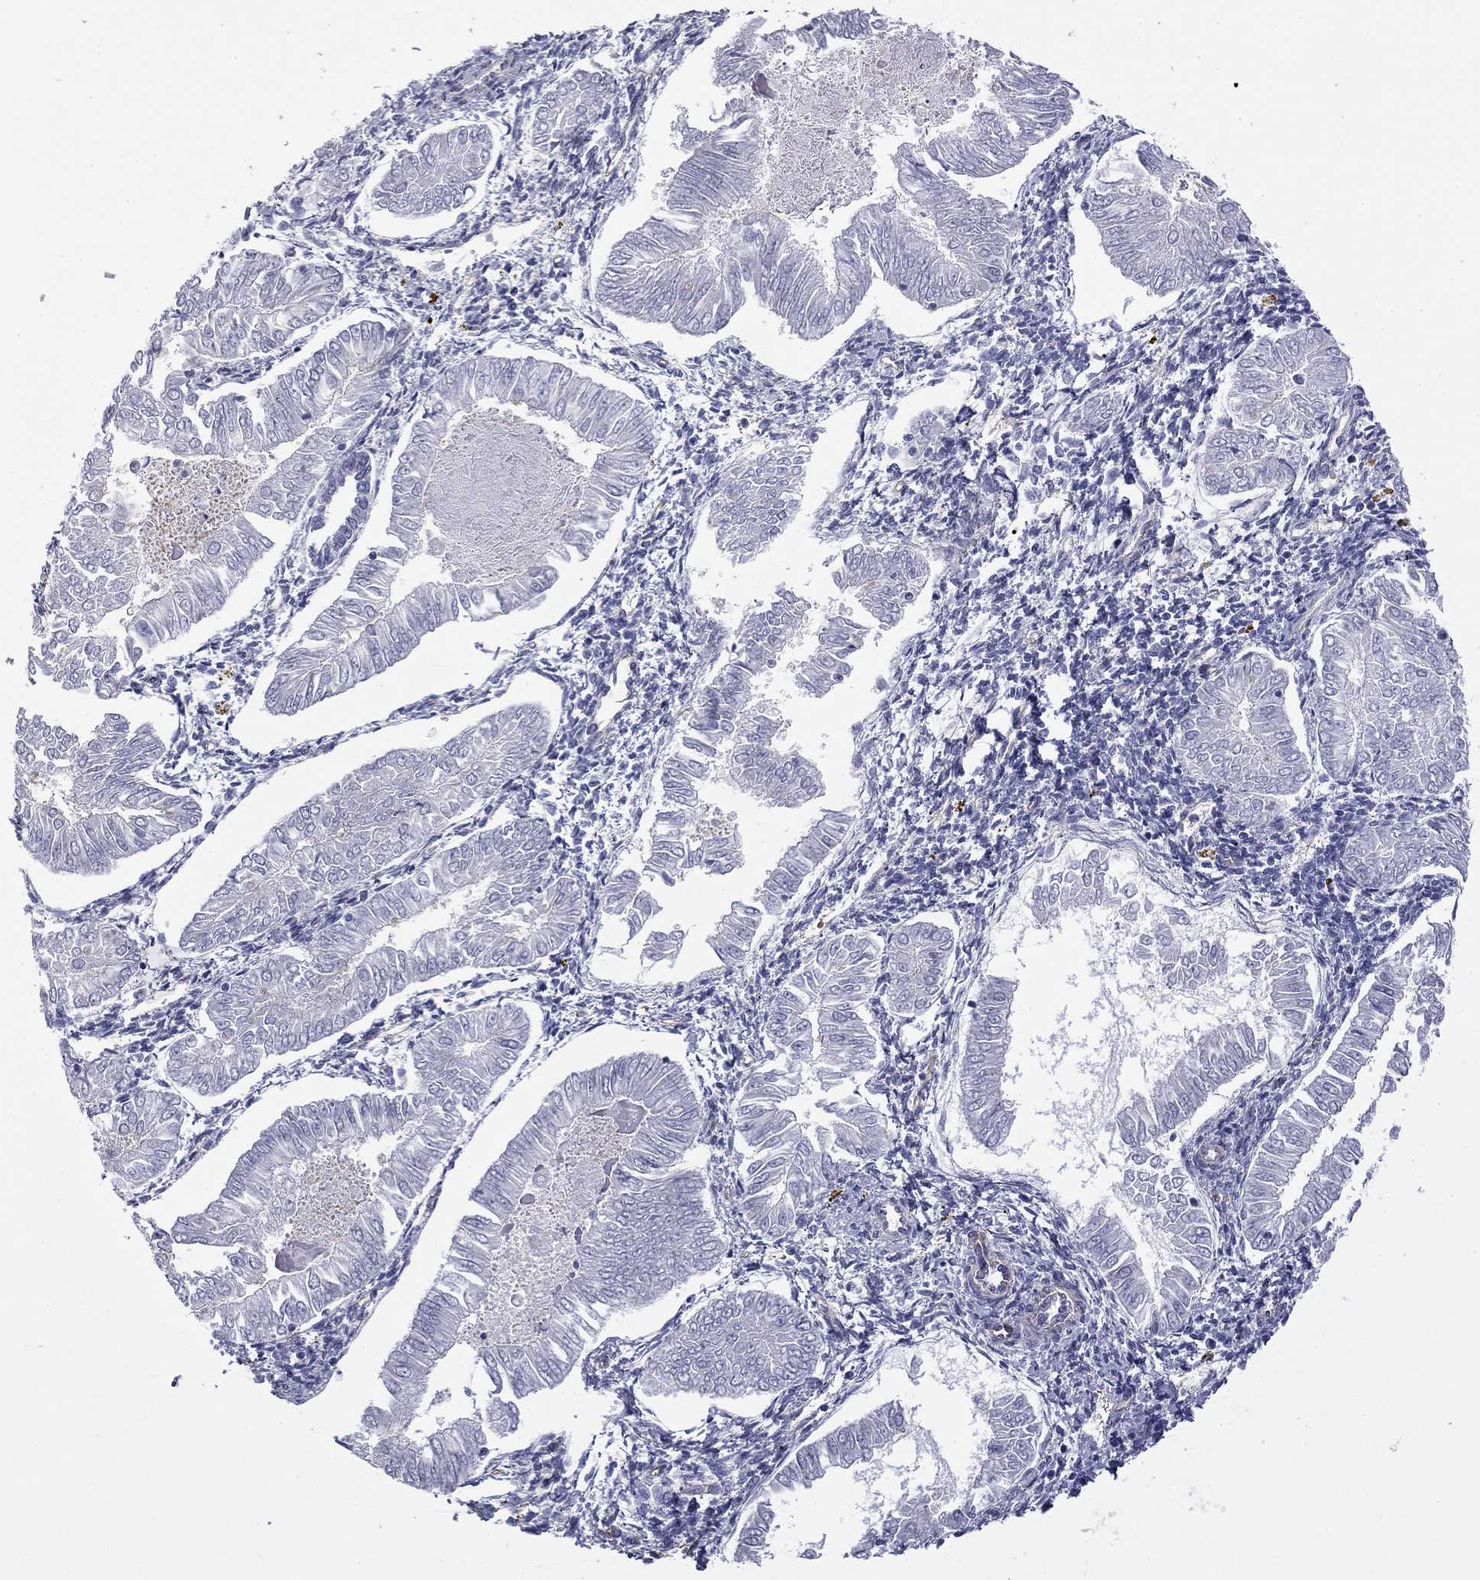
{"staining": {"intensity": "negative", "quantity": "none", "location": "none"}, "tissue": "endometrial cancer", "cell_type": "Tumor cells", "image_type": "cancer", "snomed": [{"axis": "morphology", "description": "Adenocarcinoma, NOS"}, {"axis": "topography", "description": "Endometrium"}], "caption": "Human endometrial cancer (adenocarcinoma) stained for a protein using IHC reveals no expression in tumor cells.", "gene": "TCHH", "patient": {"sex": "female", "age": 53}}